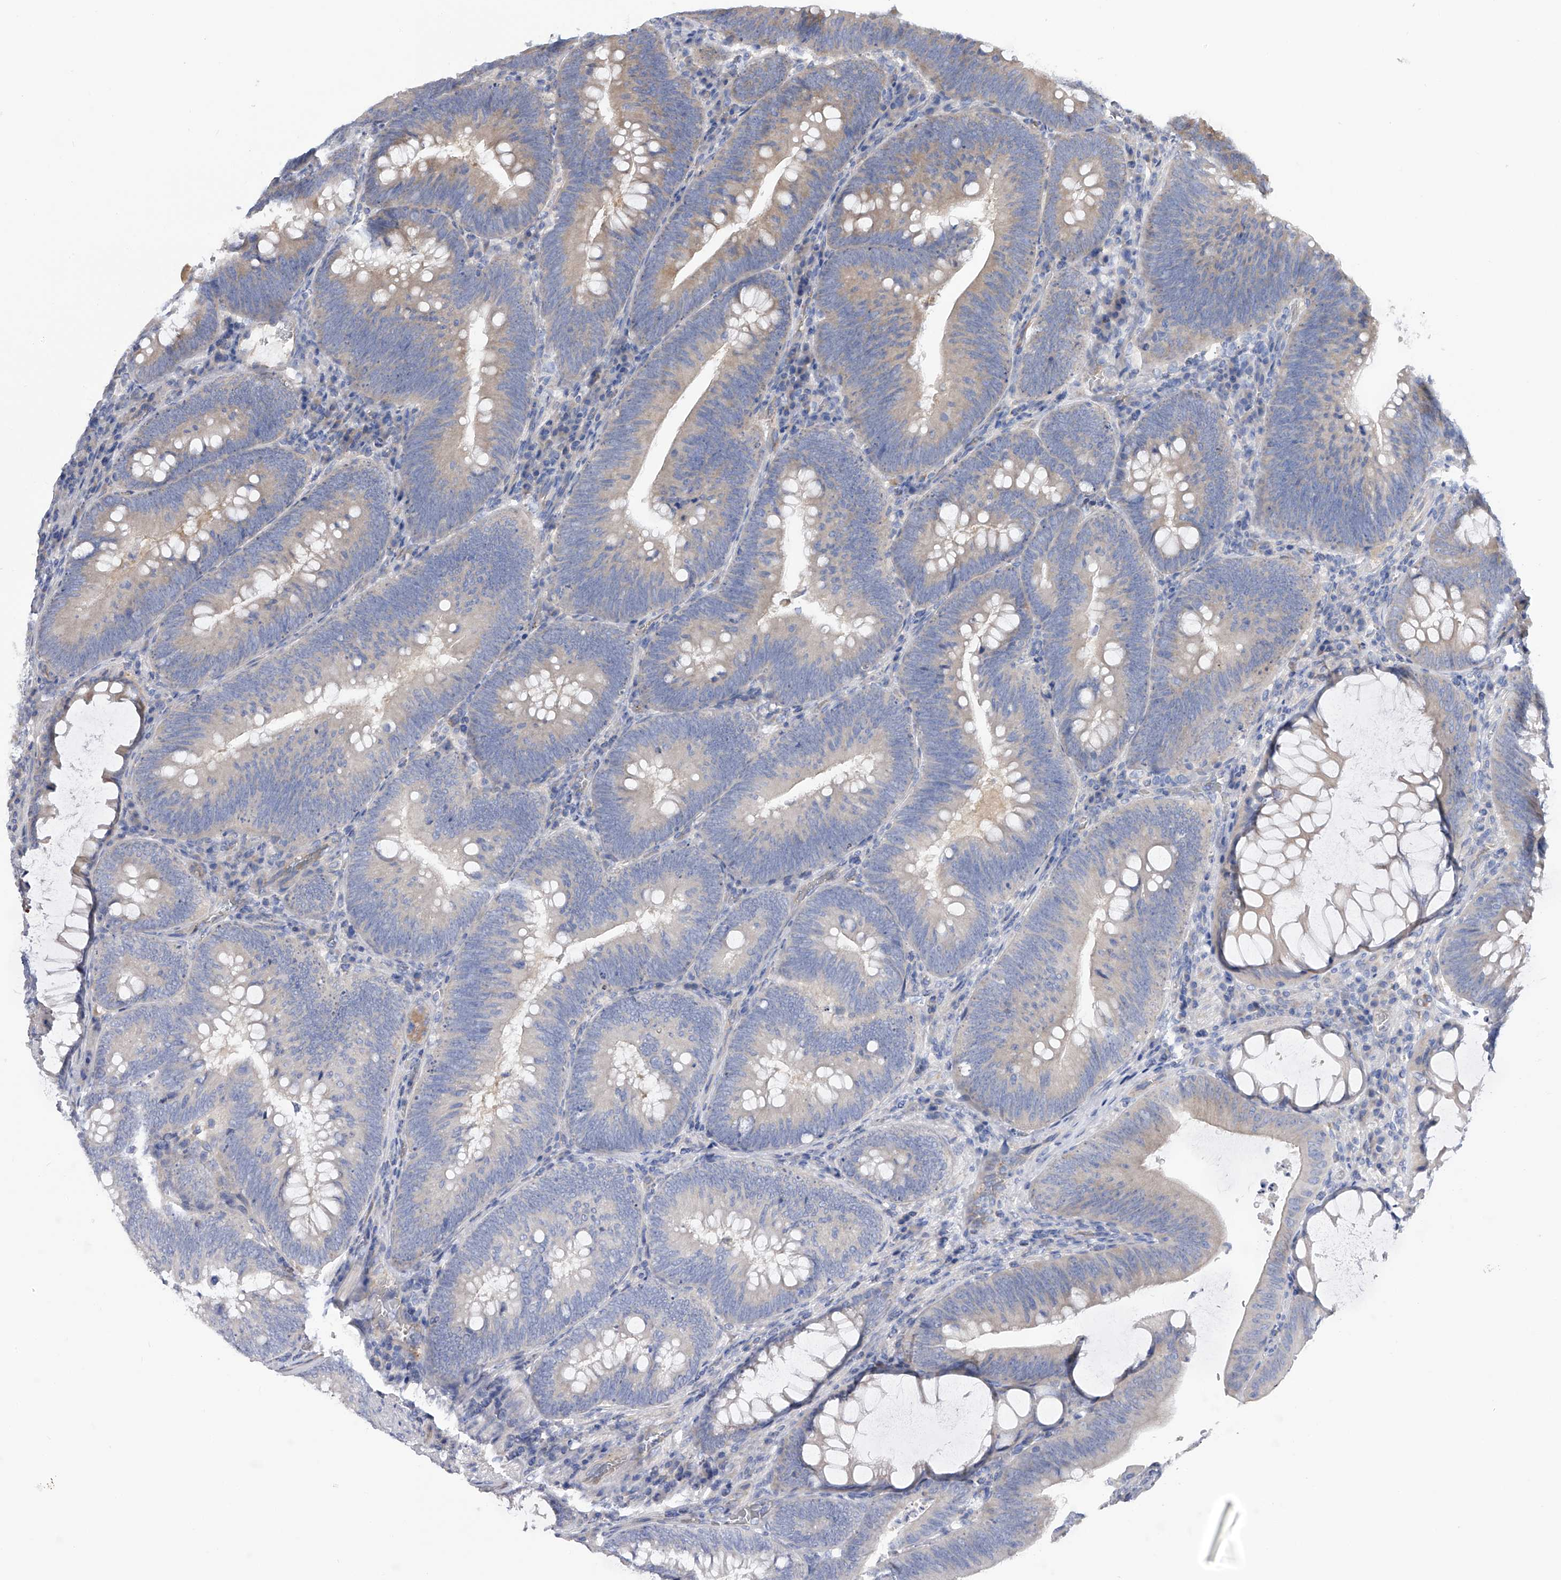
{"staining": {"intensity": "weak", "quantity": "<25%", "location": "cytoplasmic/membranous"}, "tissue": "colorectal cancer", "cell_type": "Tumor cells", "image_type": "cancer", "snomed": [{"axis": "morphology", "description": "Normal tissue, NOS"}, {"axis": "topography", "description": "Colon"}], "caption": "This is an immunohistochemistry micrograph of colorectal cancer. There is no positivity in tumor cells.", "gene": "RWDD2A", "patient": {"sex": "female", "age": 82}}